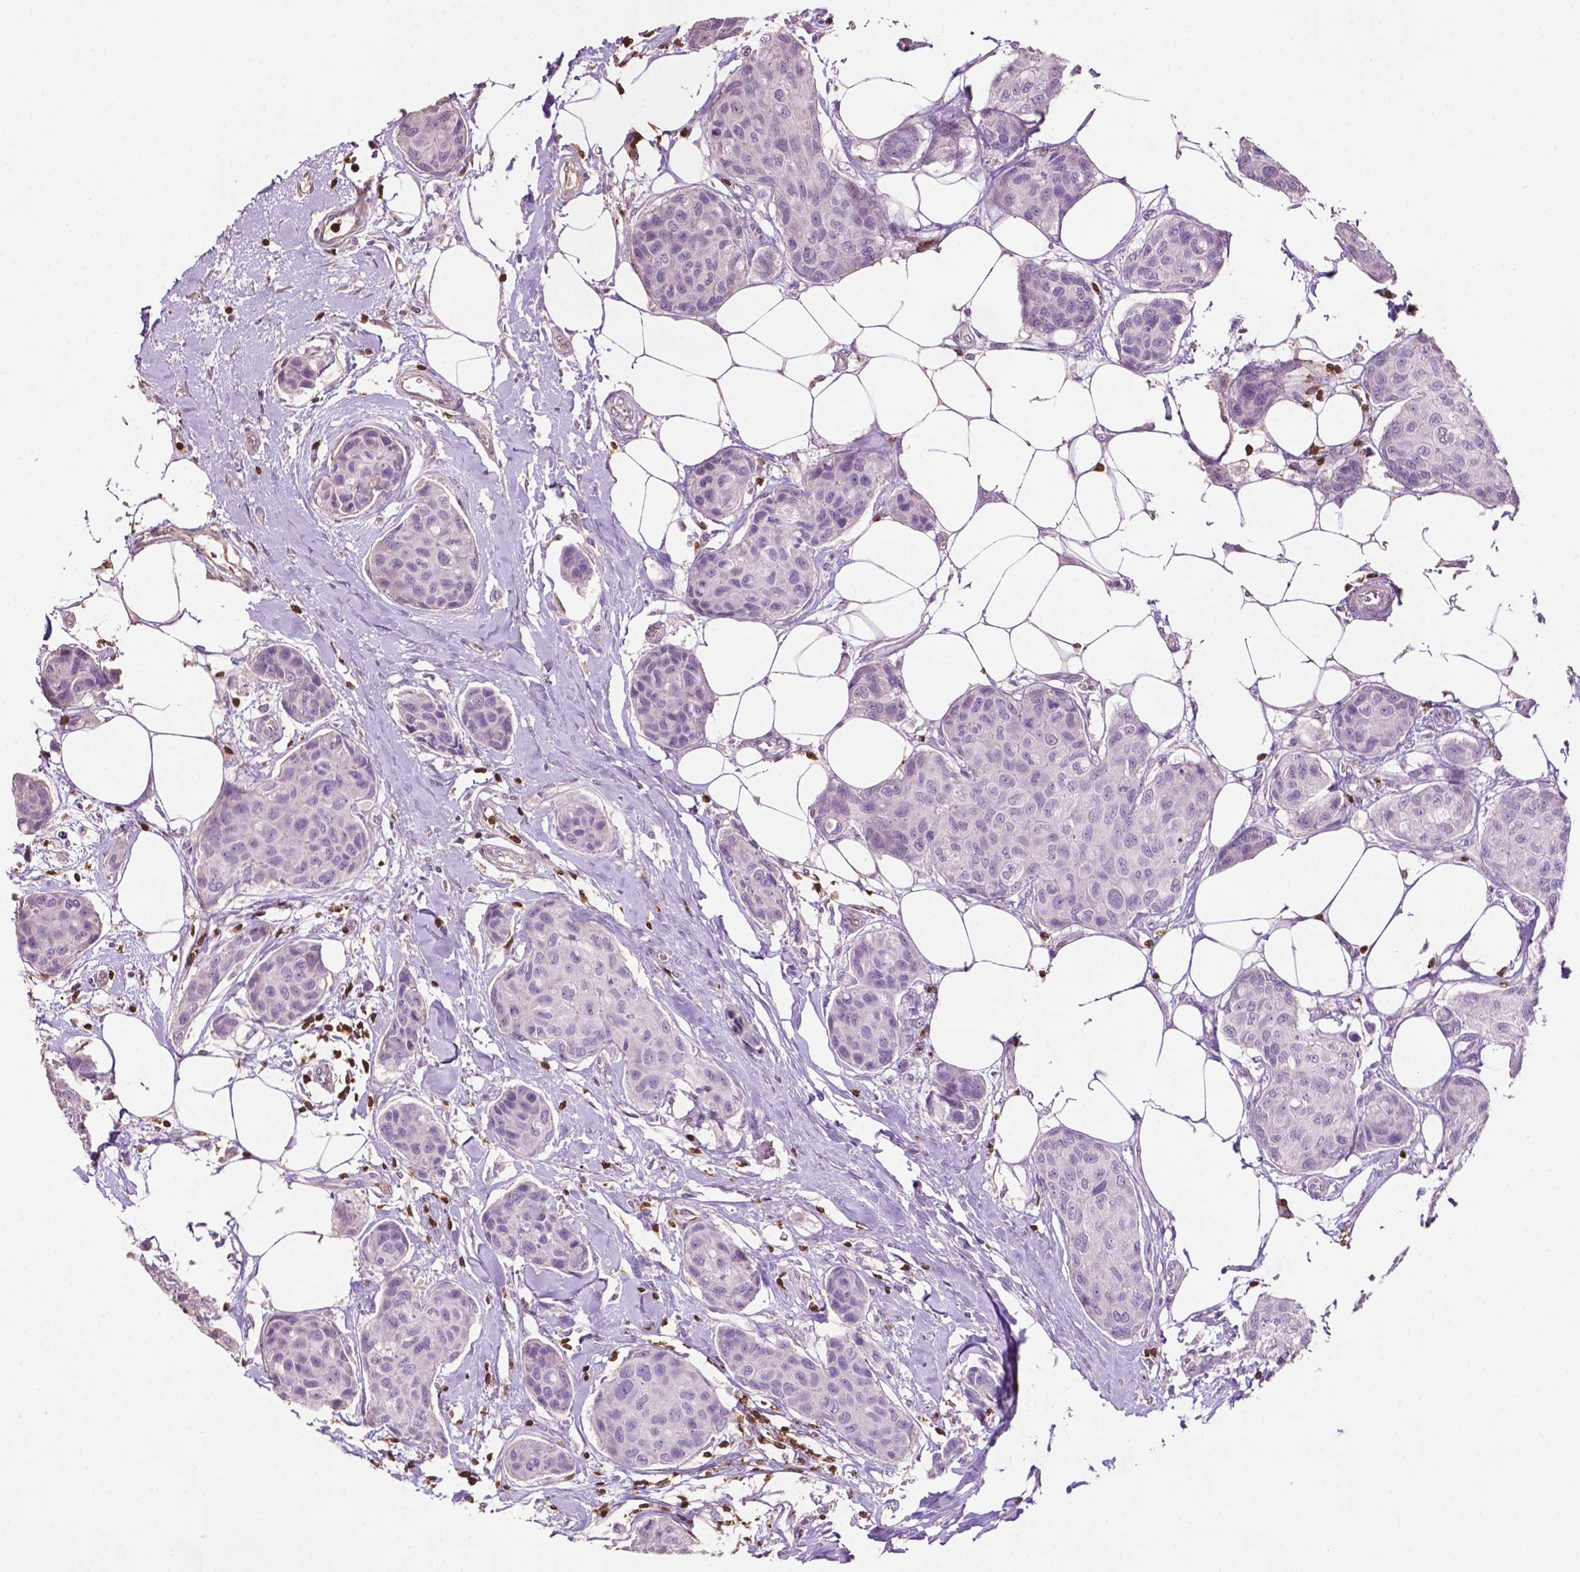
{"staining": {"intensity": "negative", "quantity": "none", "location": "none"}, "tissue": "breast cancer", "cell_type": "Tumor cells", "image_type": "cancer", "snomed": [{"axis": "morphology", "description": "Duct carcinoma"}, {"axis": "topography", "description": "Breast"}], "caption": "The micrograph reveals no staining of tumor cells in breast invasive ductal carcinoma.", "gene": "TBC1D10C", "patient": {"sex": "female", "age": 80}}